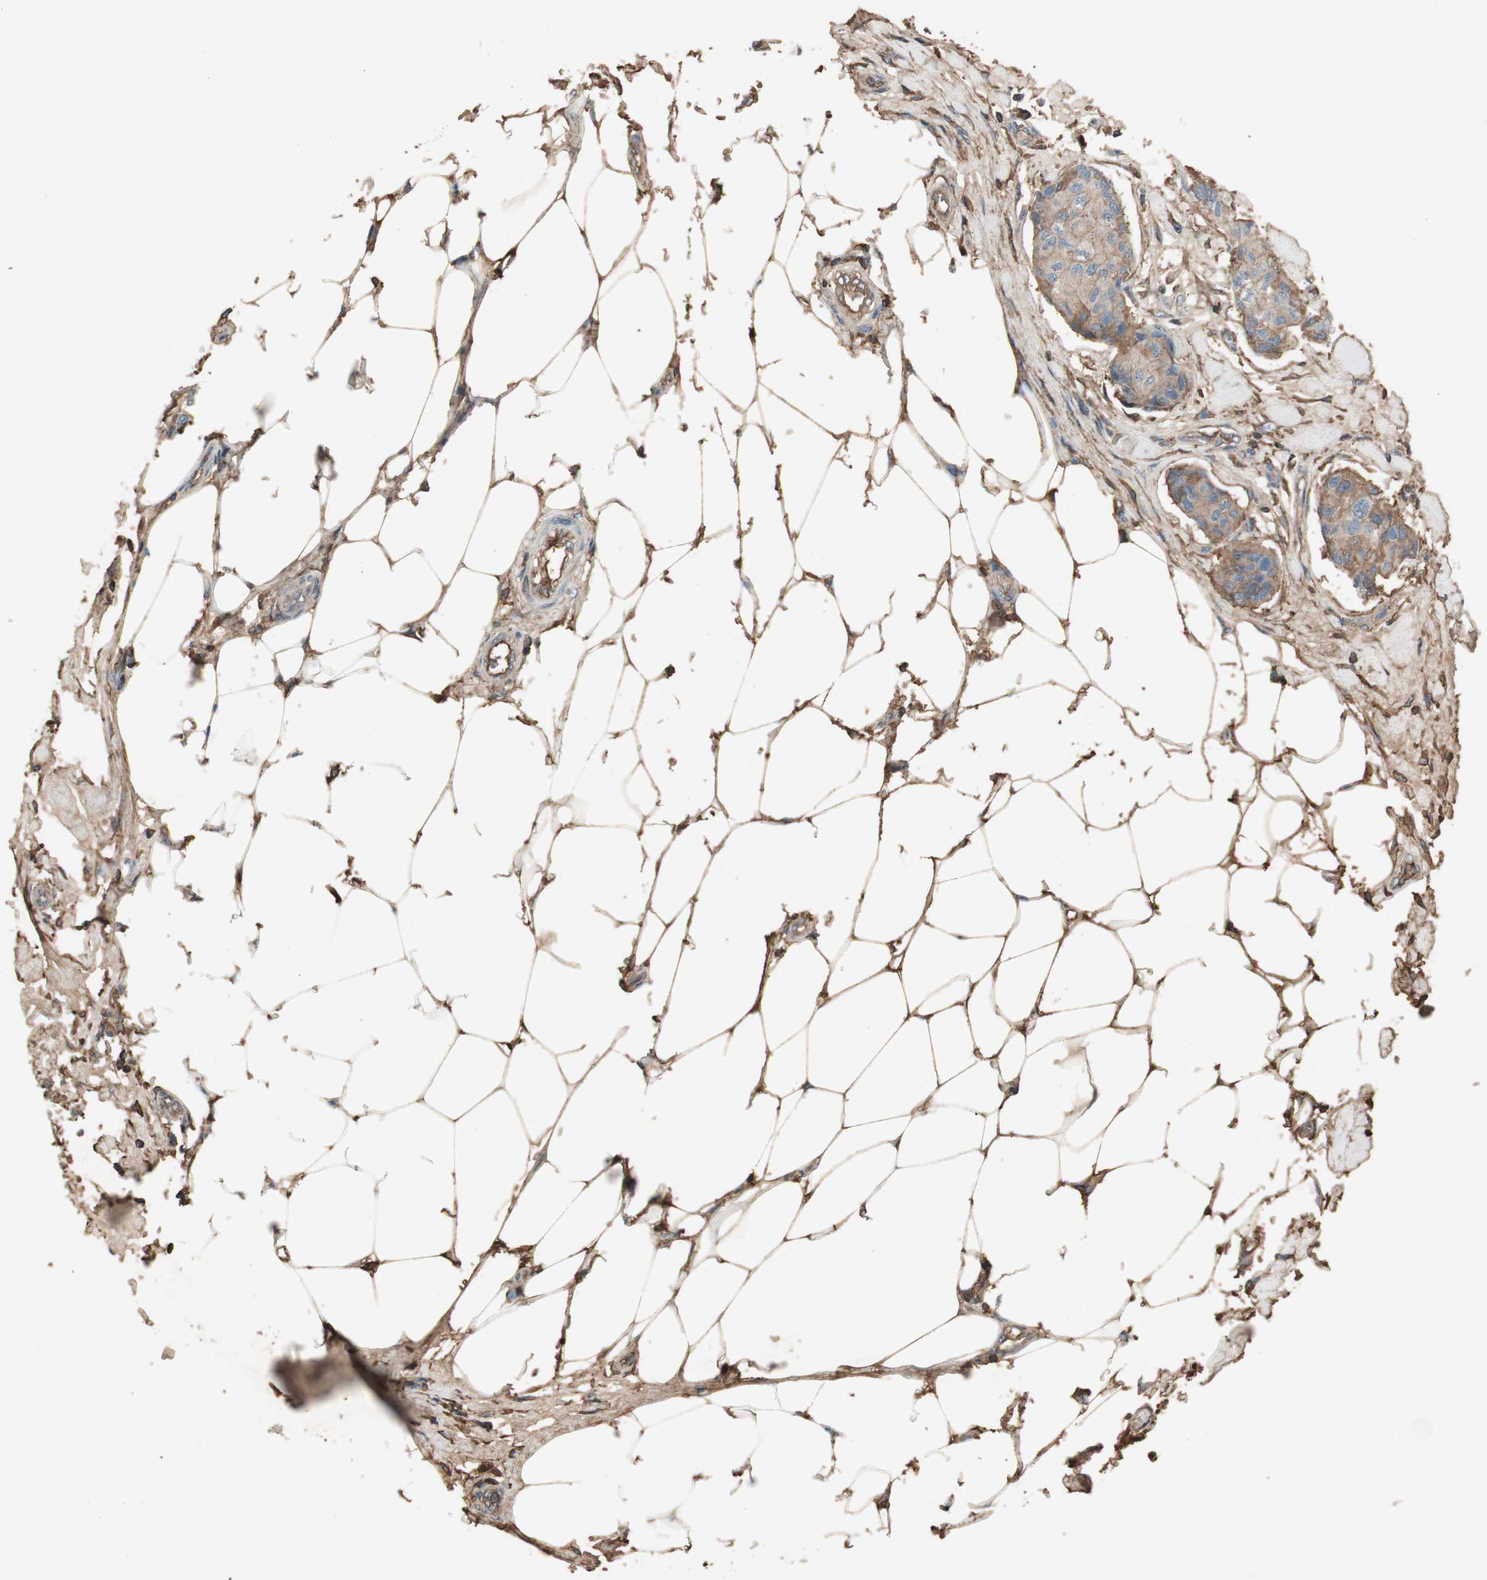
{"staining": {"intensity": "weak", "quantity": ">75%", "location": "cytoplasmic/membranous"}, "tissue": "breast cancer", "cell_type": "Tumor cells", "image_type": "cancer", "snomed": [{"axis": "morphology", "description": "Duct carcinoma"}, {"axis": "topography", "description": "Breast"}], "caption": "Breast invasive ductal carcinoma stained with a protein marker reveals weak staining in tumor cells.", "gene": "MMP14", "patient": {"sex": "female", "age": 80}}